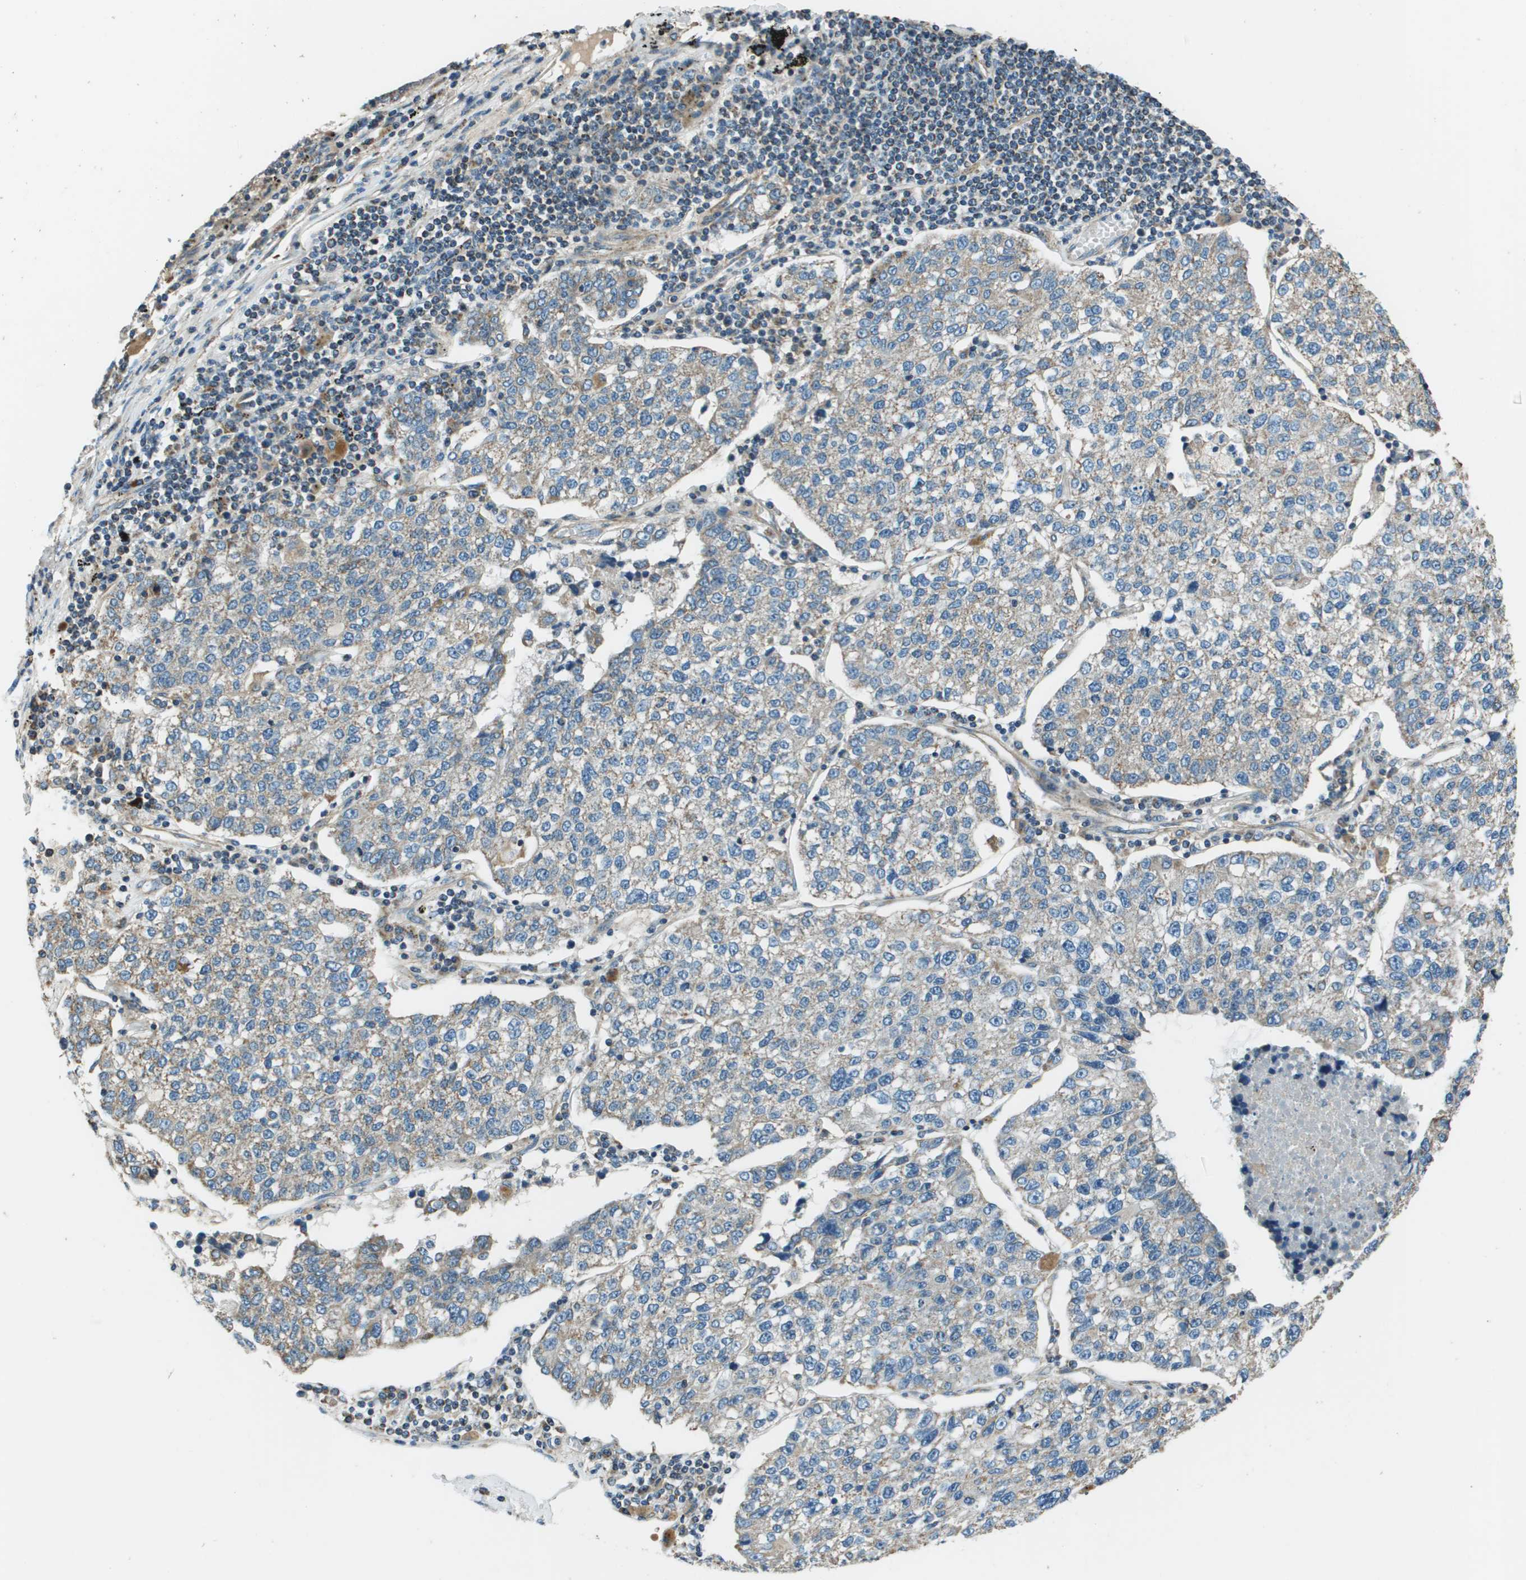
{"staining": {"intensity": "weak", "quantity": "25%-75%", "location": "cytoplasmic/membranous"}, "tissue": "lung cancer", "cell_type": "Tumor cells", "image_type": "cancer", "snomed": [{"axis": "morphology", "description": "Adenocarcinoma, NOS"}, {"axis": "topography", "description": "Lung"}], "caption": "Protein staining of lung cancer (adenocarcinoma) tissue shows weak cytoplasmic/membranous positivity in approximately 25%-75% of tumor cells.", "gene": "TMEM51", "patient": {"sex": "male", "age": 49}}